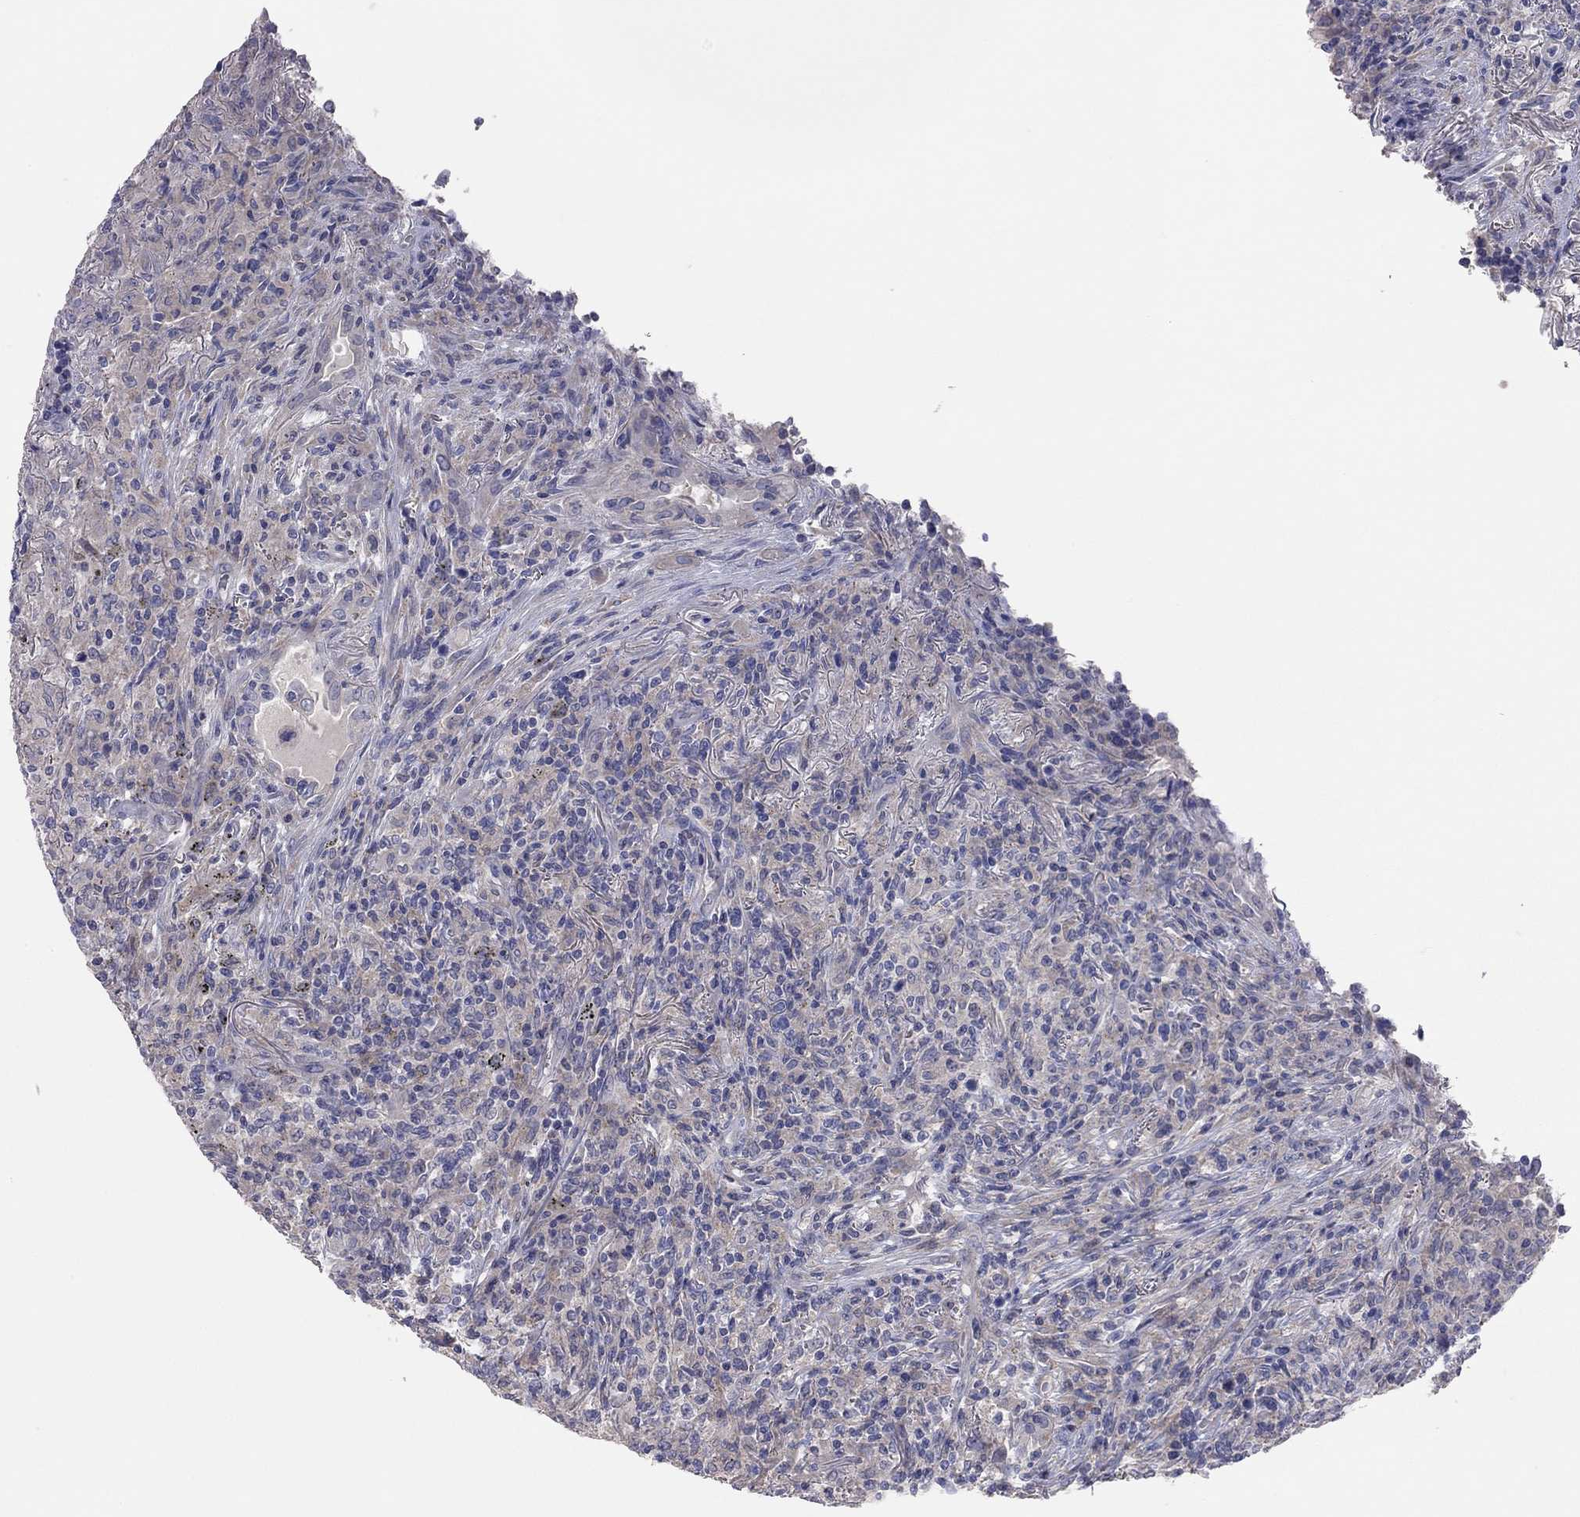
{"staining": {"intensity": "negative", "quantity": "none", "location": "none"}, "tissue": "lymphoma", "cell_type": "Tumor cells", "image_type": "cancer", "snomed": [{"axis": "morphology", "description": "Malignant lymphoma, non-Hodgkin's type, High grade"}, {"axis": "topography", "description": "Lung"}], "caption": "Immunohistochemistry (IHC) micrograph of neoplastic tissue: human lymphoma stained with DAB (3,3'-diaminobenzidine) exhibits no significant protein positivity in tumor cells.", "gene": "KCNB1", "patient": {"sex": "male", "age": 79}}